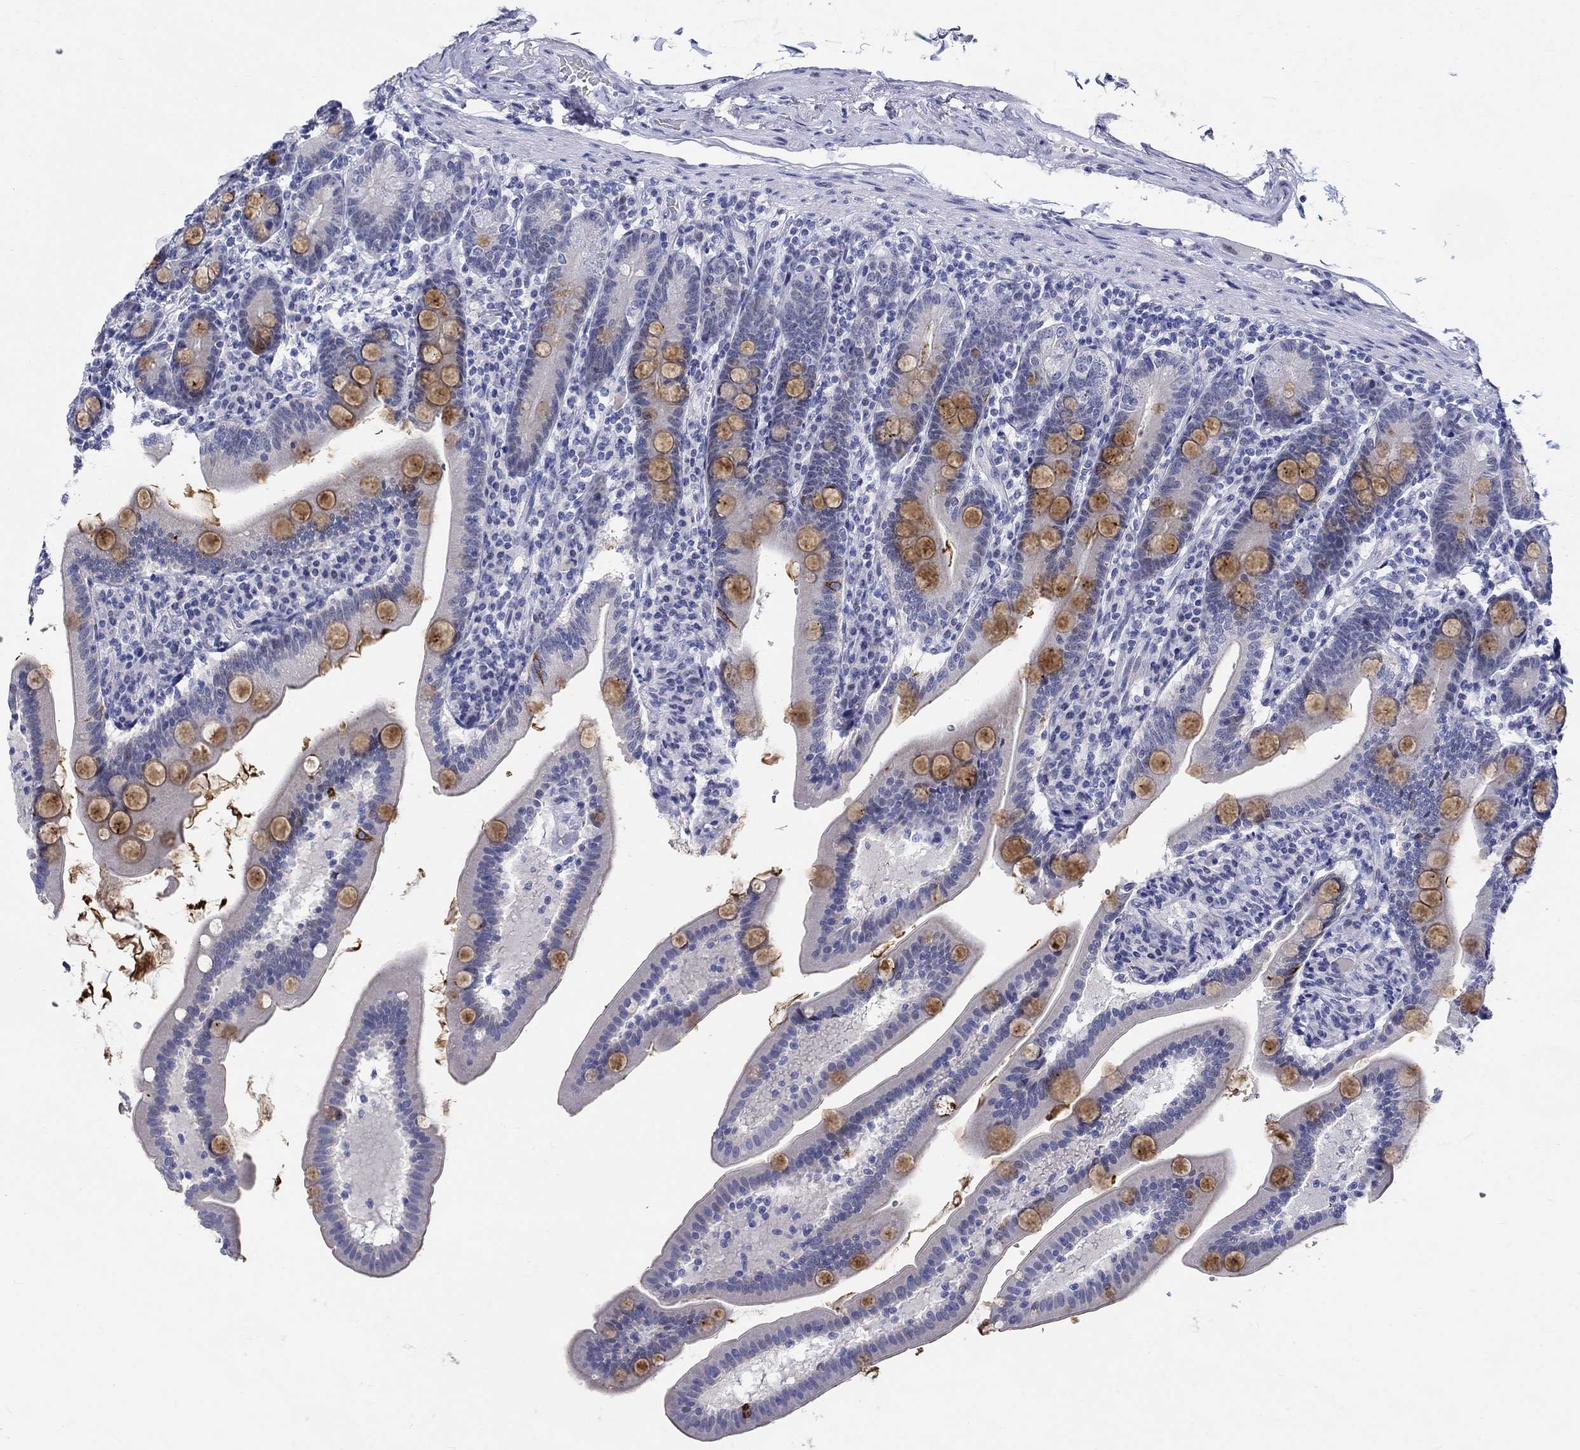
{"staining": {"intensity": "moderate", "quantity": "<25%", "location": "cytoplasmic/membranous"}, "tissue": "duodenum", "cell_type": "Glandular cells", "image_type": "normal", "snomed": [{"axis": "morphology", "description": "Normal tissue, NOS"}, {"axis": "topography", "description": "Duodenum"}], "caption": "A high-resolution image shows IHC staining of benign duodenum, which shows moderate cytoplasmic/membranous expression in about <25% of glandular cells.", "gene": "CRYGS", "patient": {"sex": "female", "age": 67}}